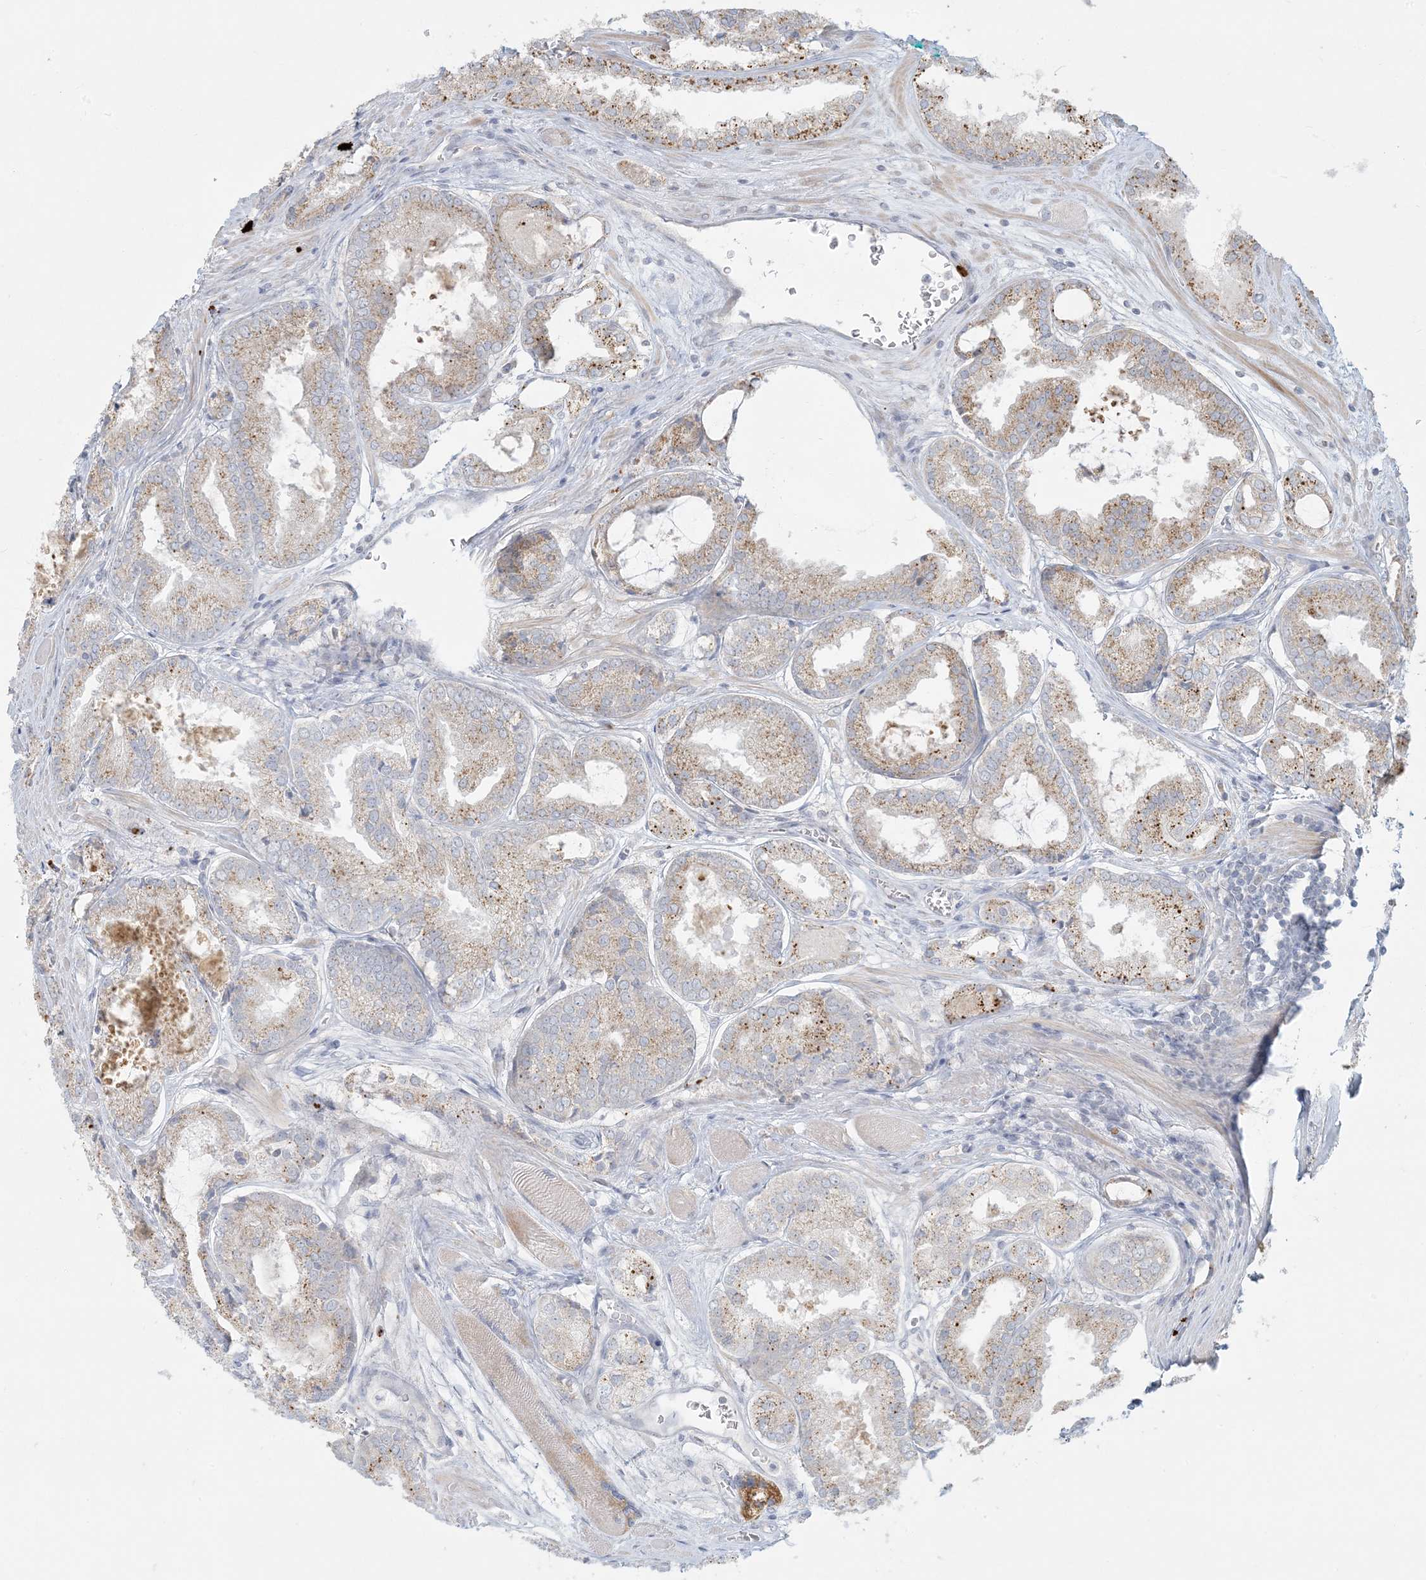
{"staining": {"intensity": "weak", "quantity": "25%-75%", "location": "cytoplasmic/membranous"}, "tissue": "prostate cancer", "cell_type": "Tumor cells", "image_type": "cancer", "snomed": [{"axis": "morphology", "description": "Adenocarcinoma, Low grade"}, {"axis": "topography", "description": "Prostate"}], "caption": "A brown stain highlights weak cytoplasmic/membranous expression of a protein in human prostate low-grade adenocarcinoma tumor cells.", "gene": "MCAT", "patient": {"sex": "male", "age": 67}}